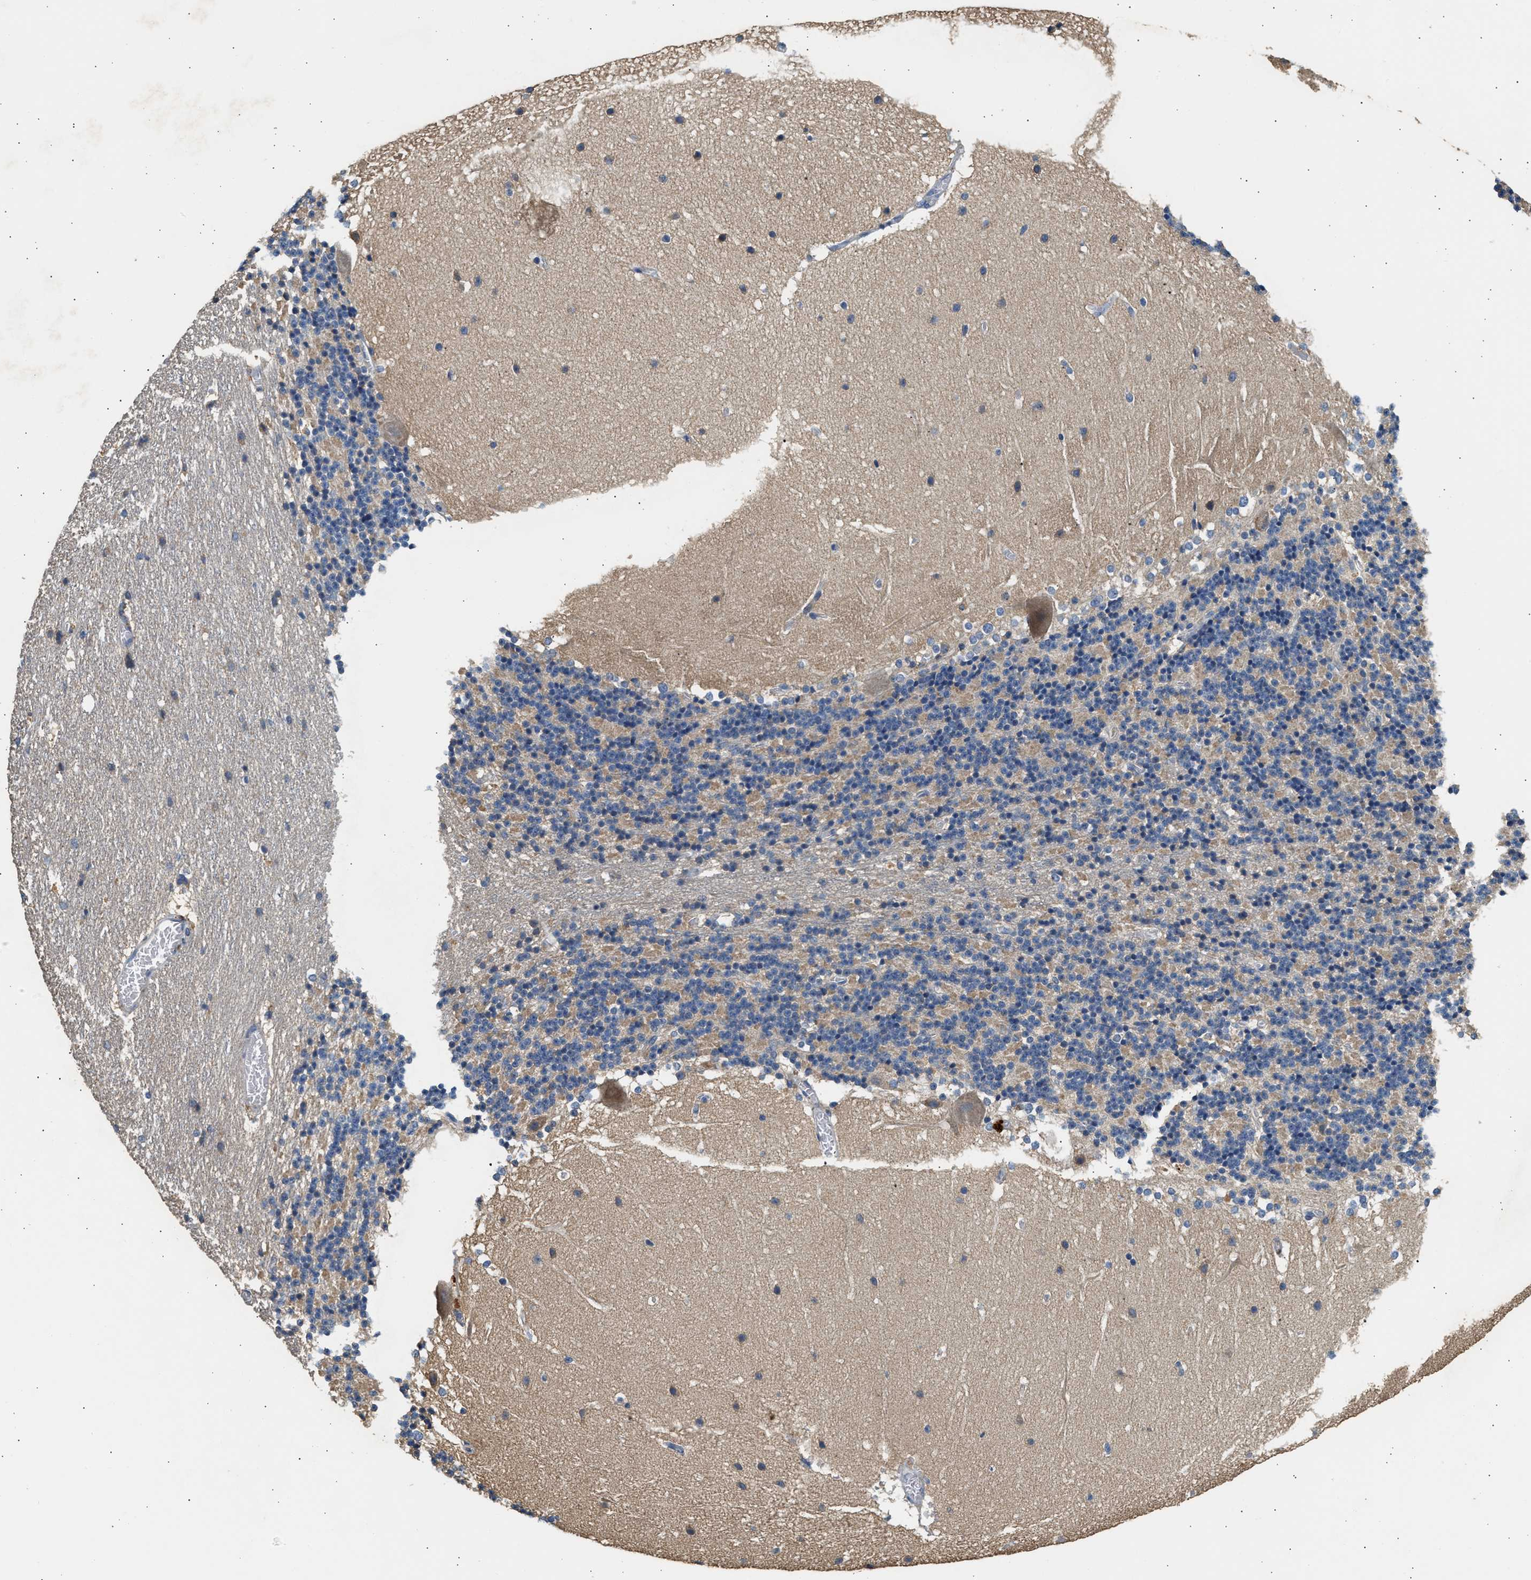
{"staining": {"intensity": "weak", "quantity": "25%-75%", "location": "cytoplasmic/membranous"}, "tissue": "cerebellum", "cell_type": "Cells in granular layer", "image_type": "normal", "snomed": [{"axis": "morphology", "description": "Normal tissue, NOS"}, {"axis": "topography", "description": "Cerebellum"}], "caption": "Unremarkable cerebellum displays weak cytoplasmic/membranous expression in approximately 25%-75% of cells in granular layer, visualized by immunohistochemistry.", "gene": "WDR31", "patient": {"sex": "female", "age": 19}}